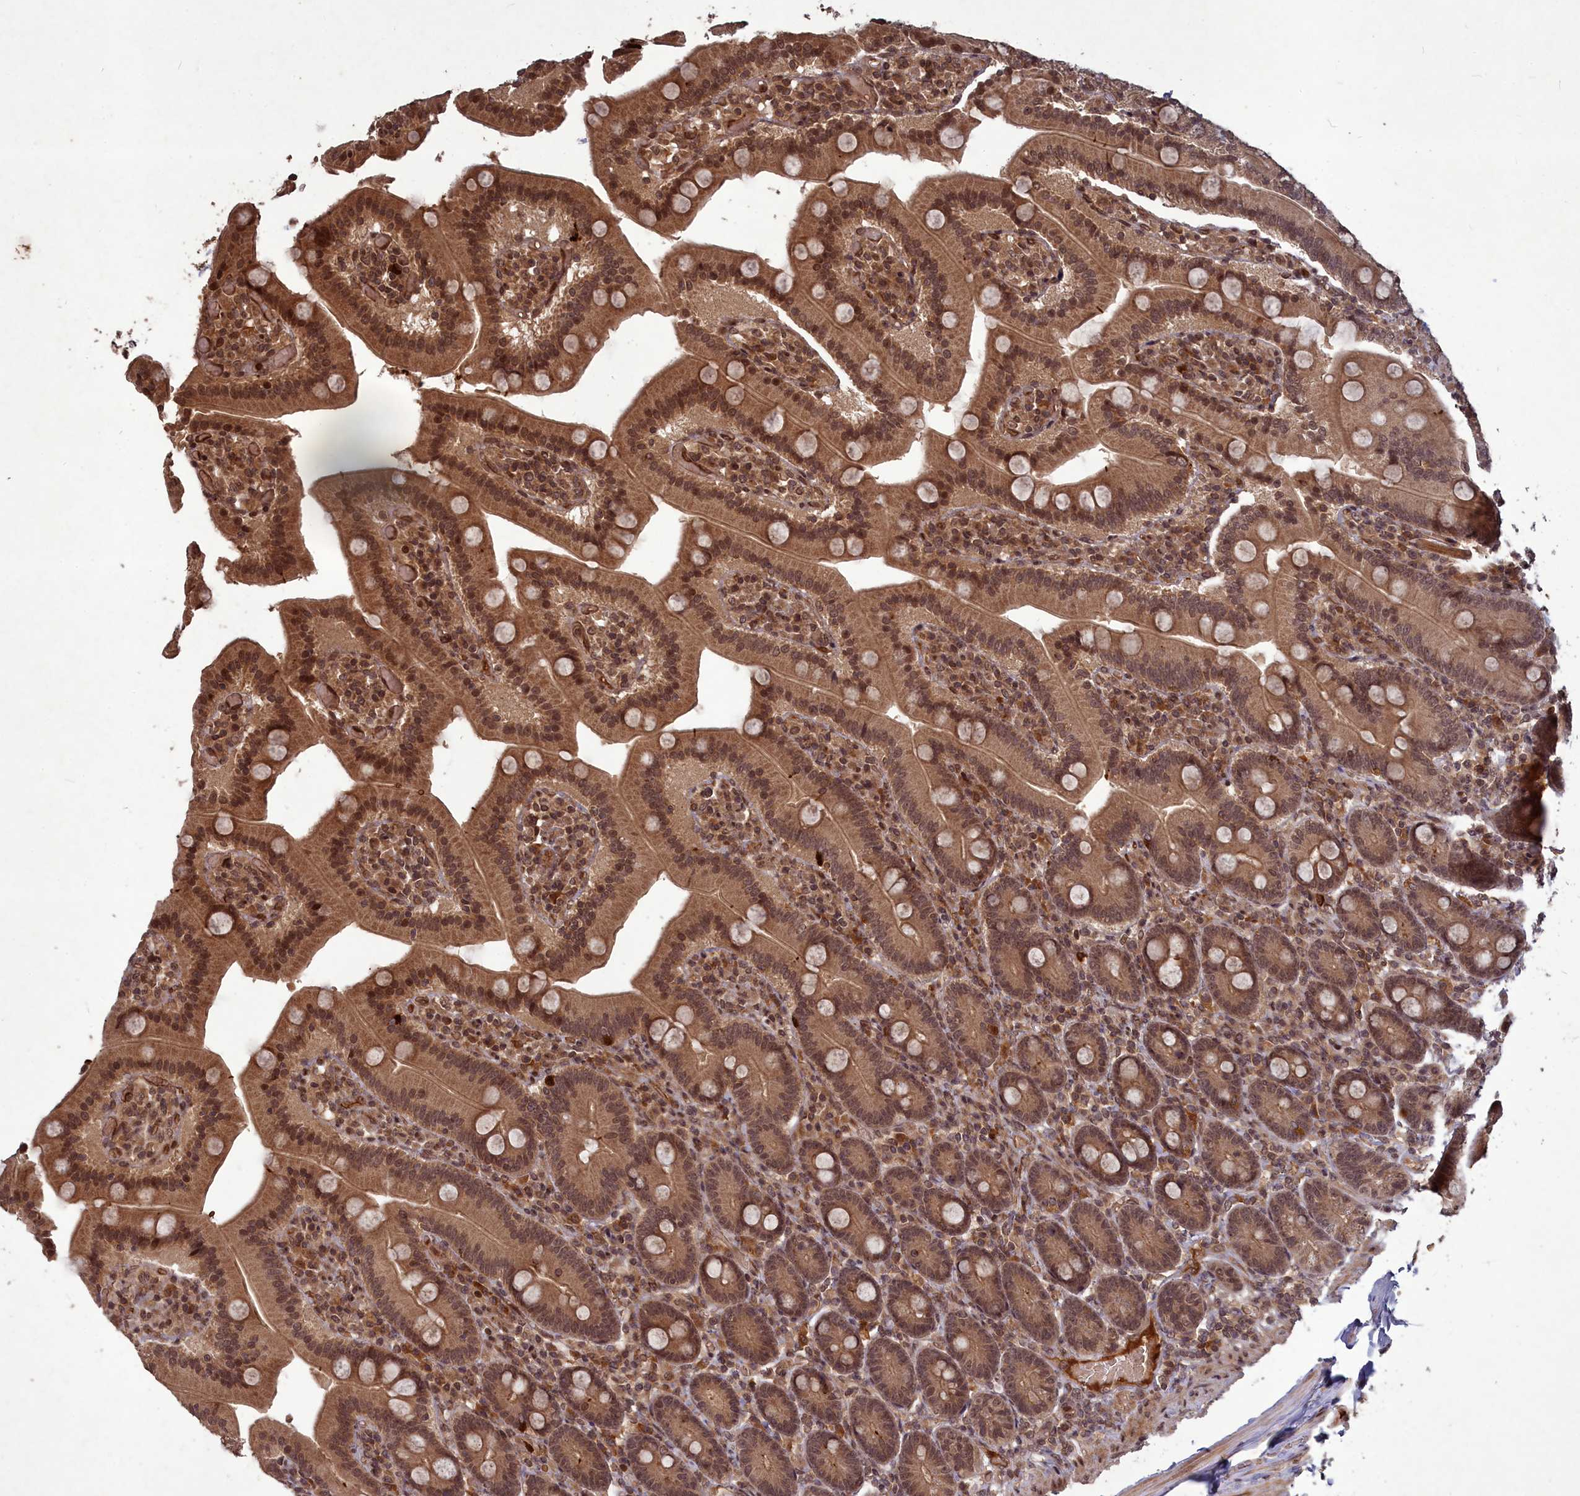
{"staining": {"intensity": "moderate", "quantity": ">75%", "location": "cytoplasmic/membranous,nuclear"}, "tissue": "duodenum", "cell_type": "Glandular cells", "image_type": "normal", "snomed": [{"axis": "morphology", "description": "Normal tissue, NOS"}, {"axis": "topography", "description": "Duodenum"}], "caption": "Immunohistochemistry (IHC) image of normal human duodenum stained for a protein (brown), which demonstrates medium levels of moderate cytoplasmic/membranous,nuclear positivity in about >75% of glandular cells.", "gene": "SRMS", "patient": {"sex": "female", "age": 62}}